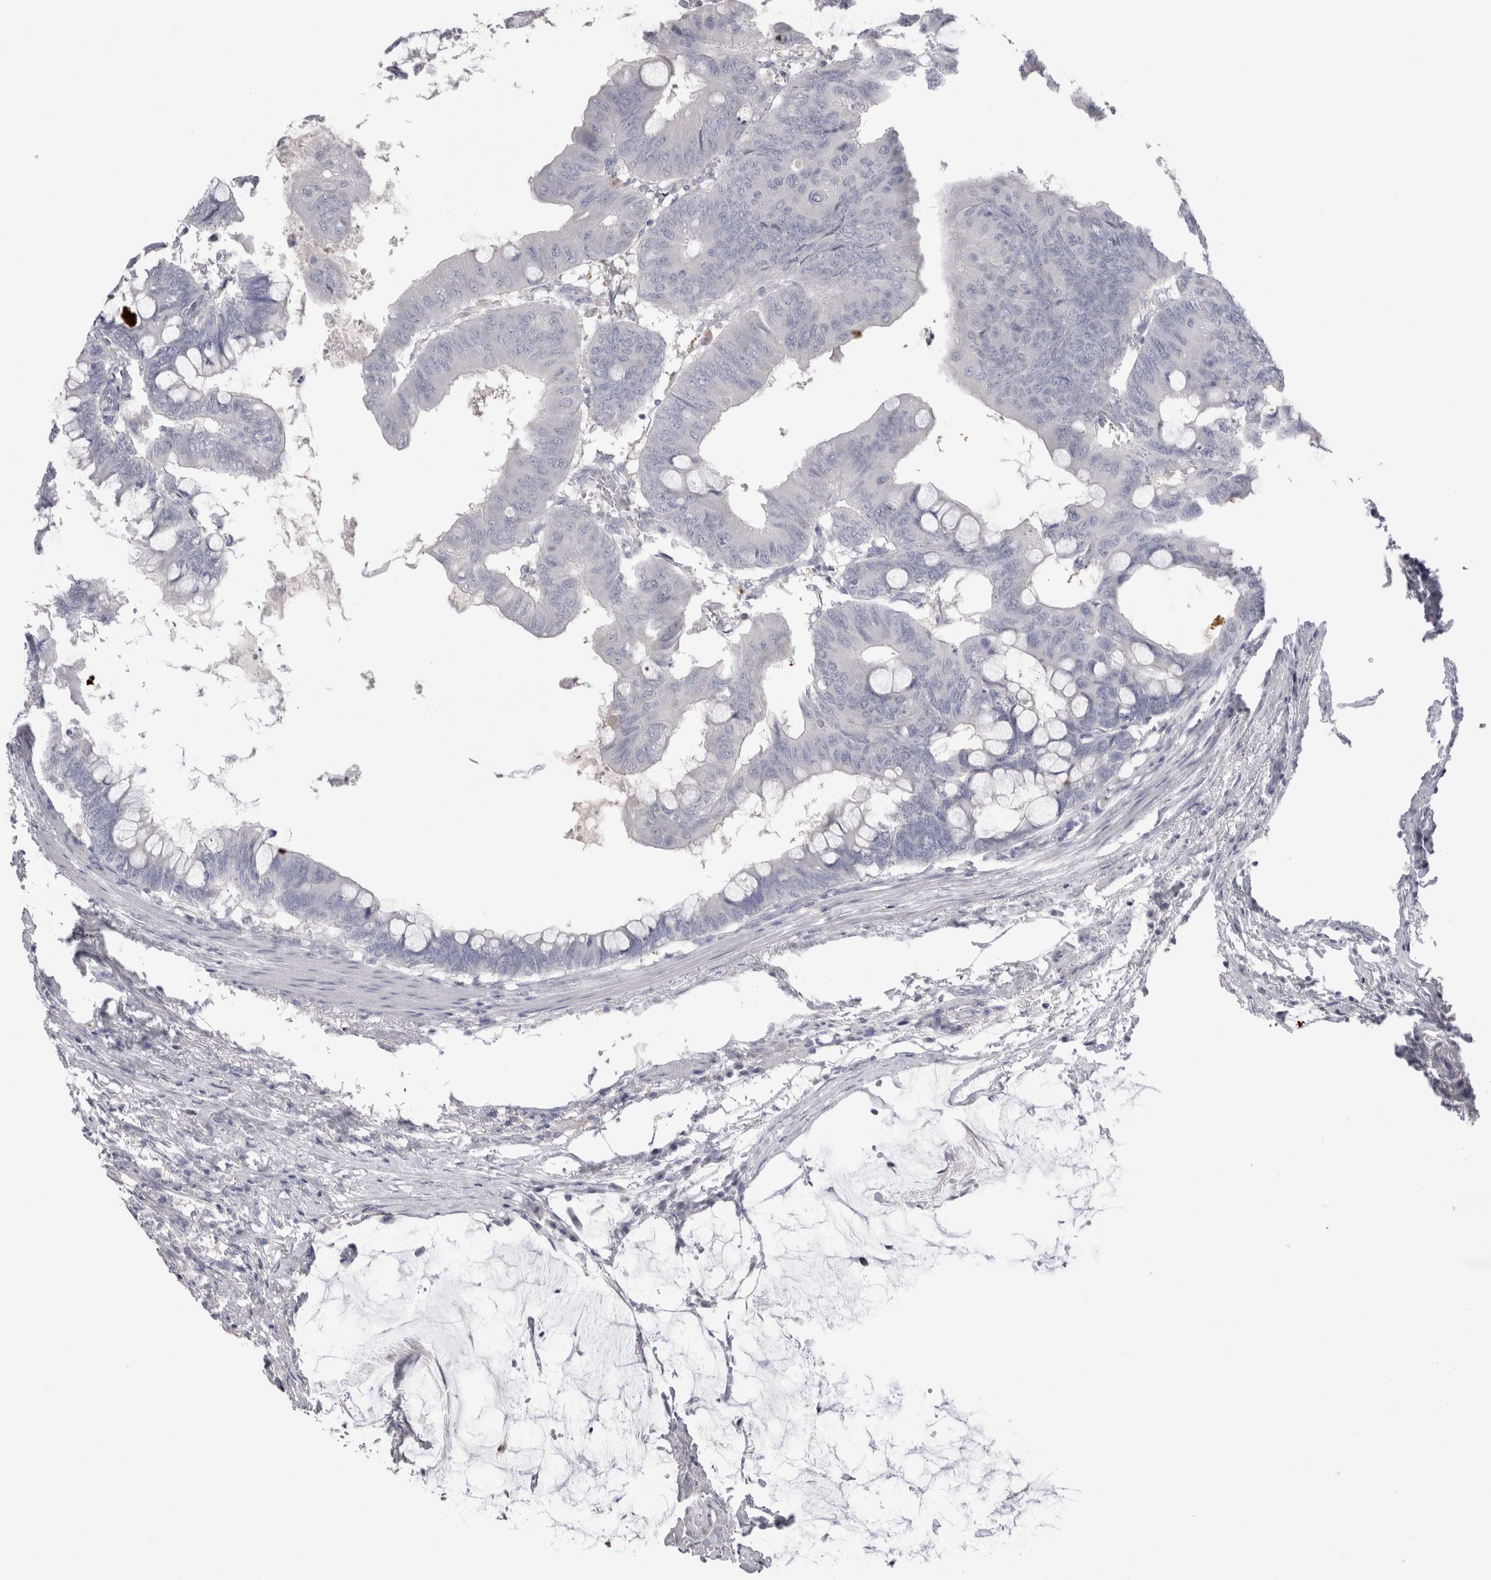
{"staining": {"intensity": "negative", "quantity": "none", "location": "none"}, "tissue": "colorectal cancer", "cell_type": "Tumor cells", "image_type": "cancer", "snomed": [{"axis": "morphology", "description": "Normal tissue, NOS"}, {"axis": "morphology", "description": "Adenocarcinoma, NOS"}, {"axis": "topography", "description": "Rectum"}, {"axis": "topography", "description": "Peripheral nerve tissue"}], "caption": "Immunohistochemical staining of colorectal cancer (adenocarcinoma) displays no significant staining in tumor cells.", "gene": "SUCNR1", "patient": {"sex": "male", "age": 92}}